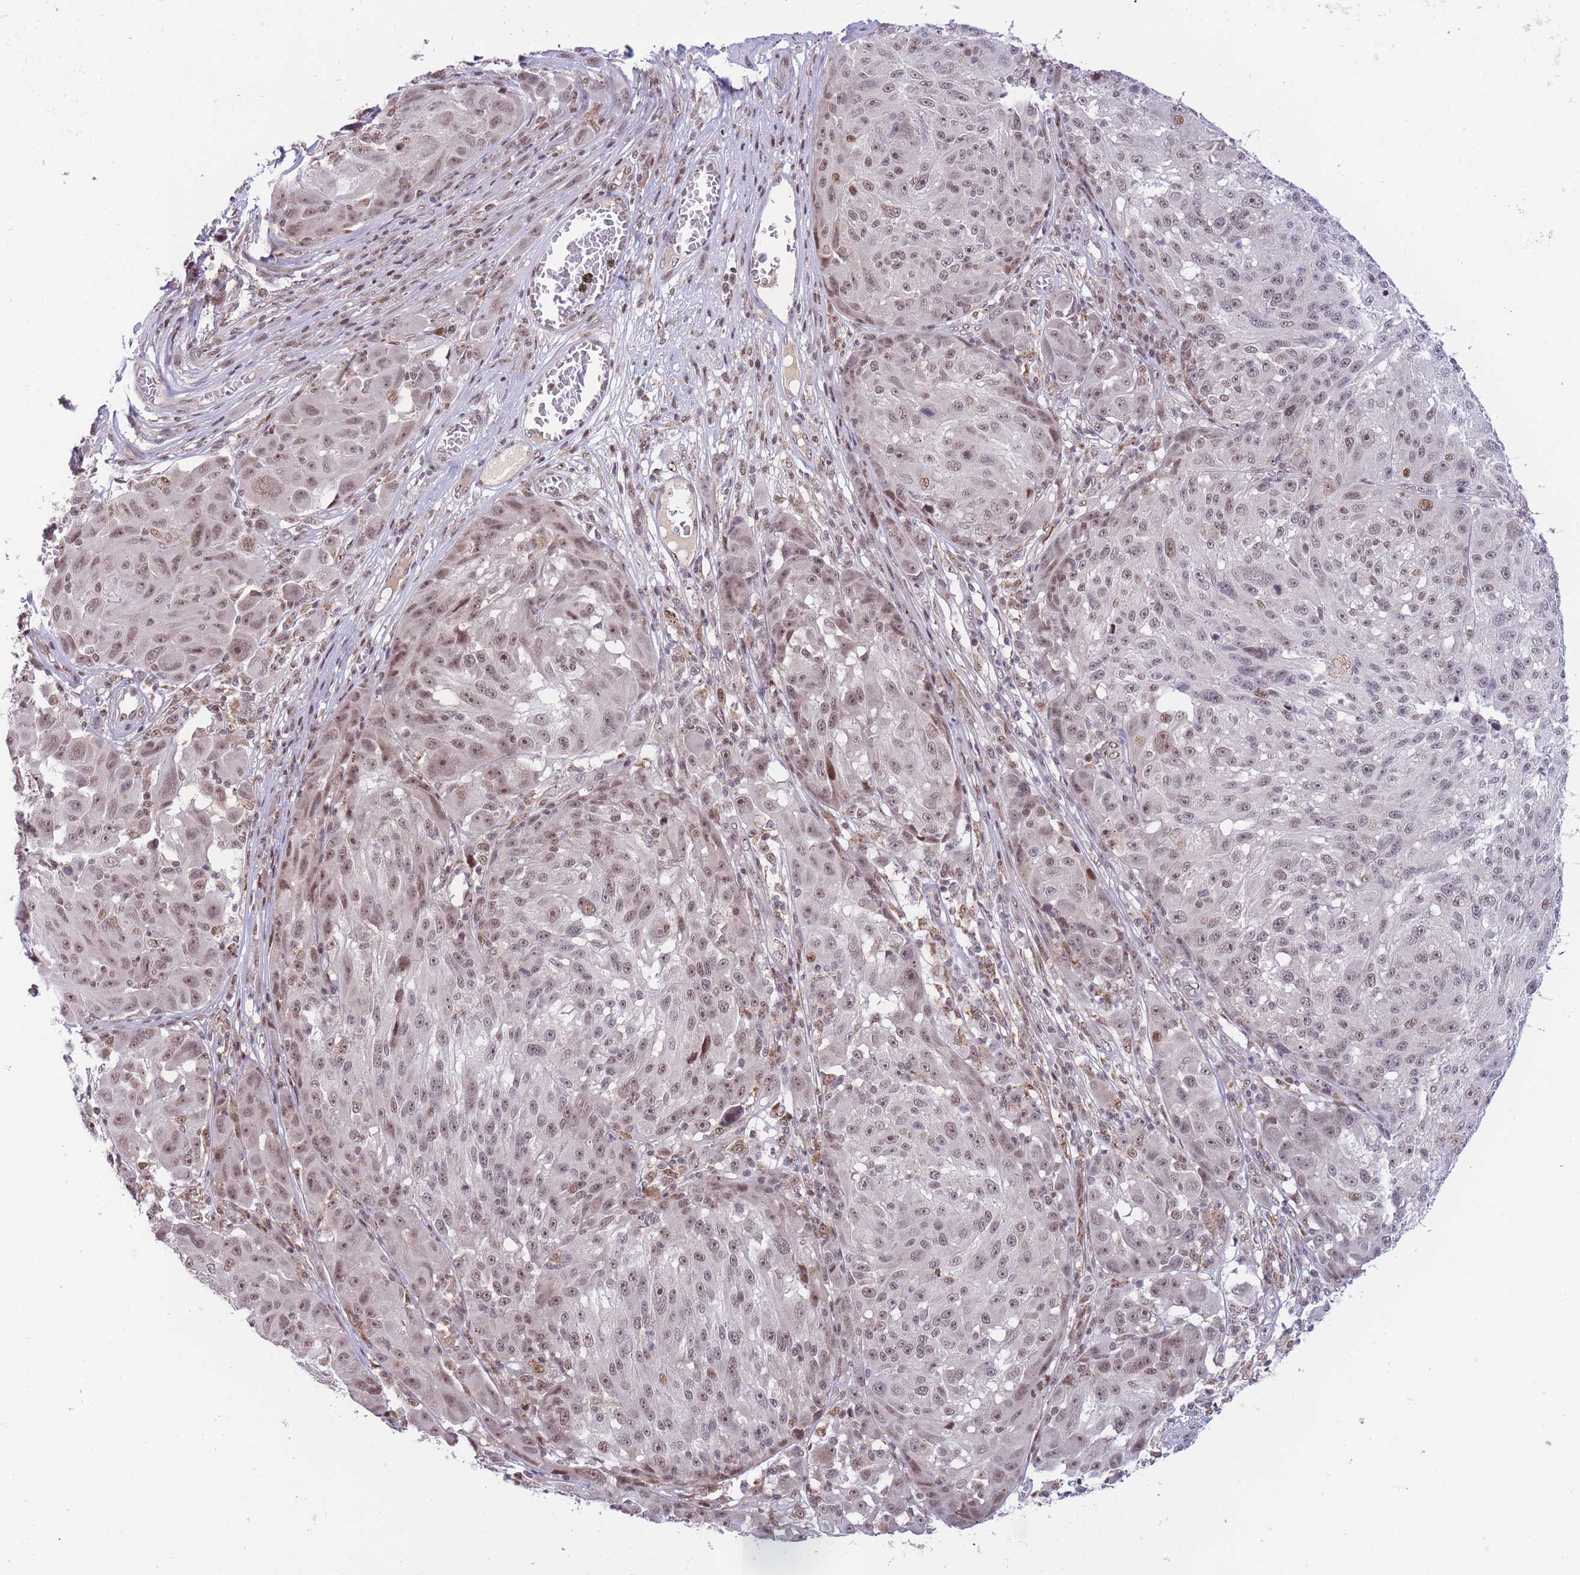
{"staining": {"intensity": "moderate", "quantity": "25%-75%", "location": "nuclear"}, "tissue": "melanoma", "cell_type": "Tumor cells", "image_type": "cancer", "snomed": [{"axis": "morphology", "description": "Malignant melanoma, NOS"}, {"axis": "topography", "description": "Skin"}], "caption": "IHC histopathology image of melanoma stained for a protein (brown), which demonstrates medium levels of moderate nuclear expression in about 25%-75% of tumor cells.", "gene": "TARBP2", "patient": {"sex": "male", "age": 53}}